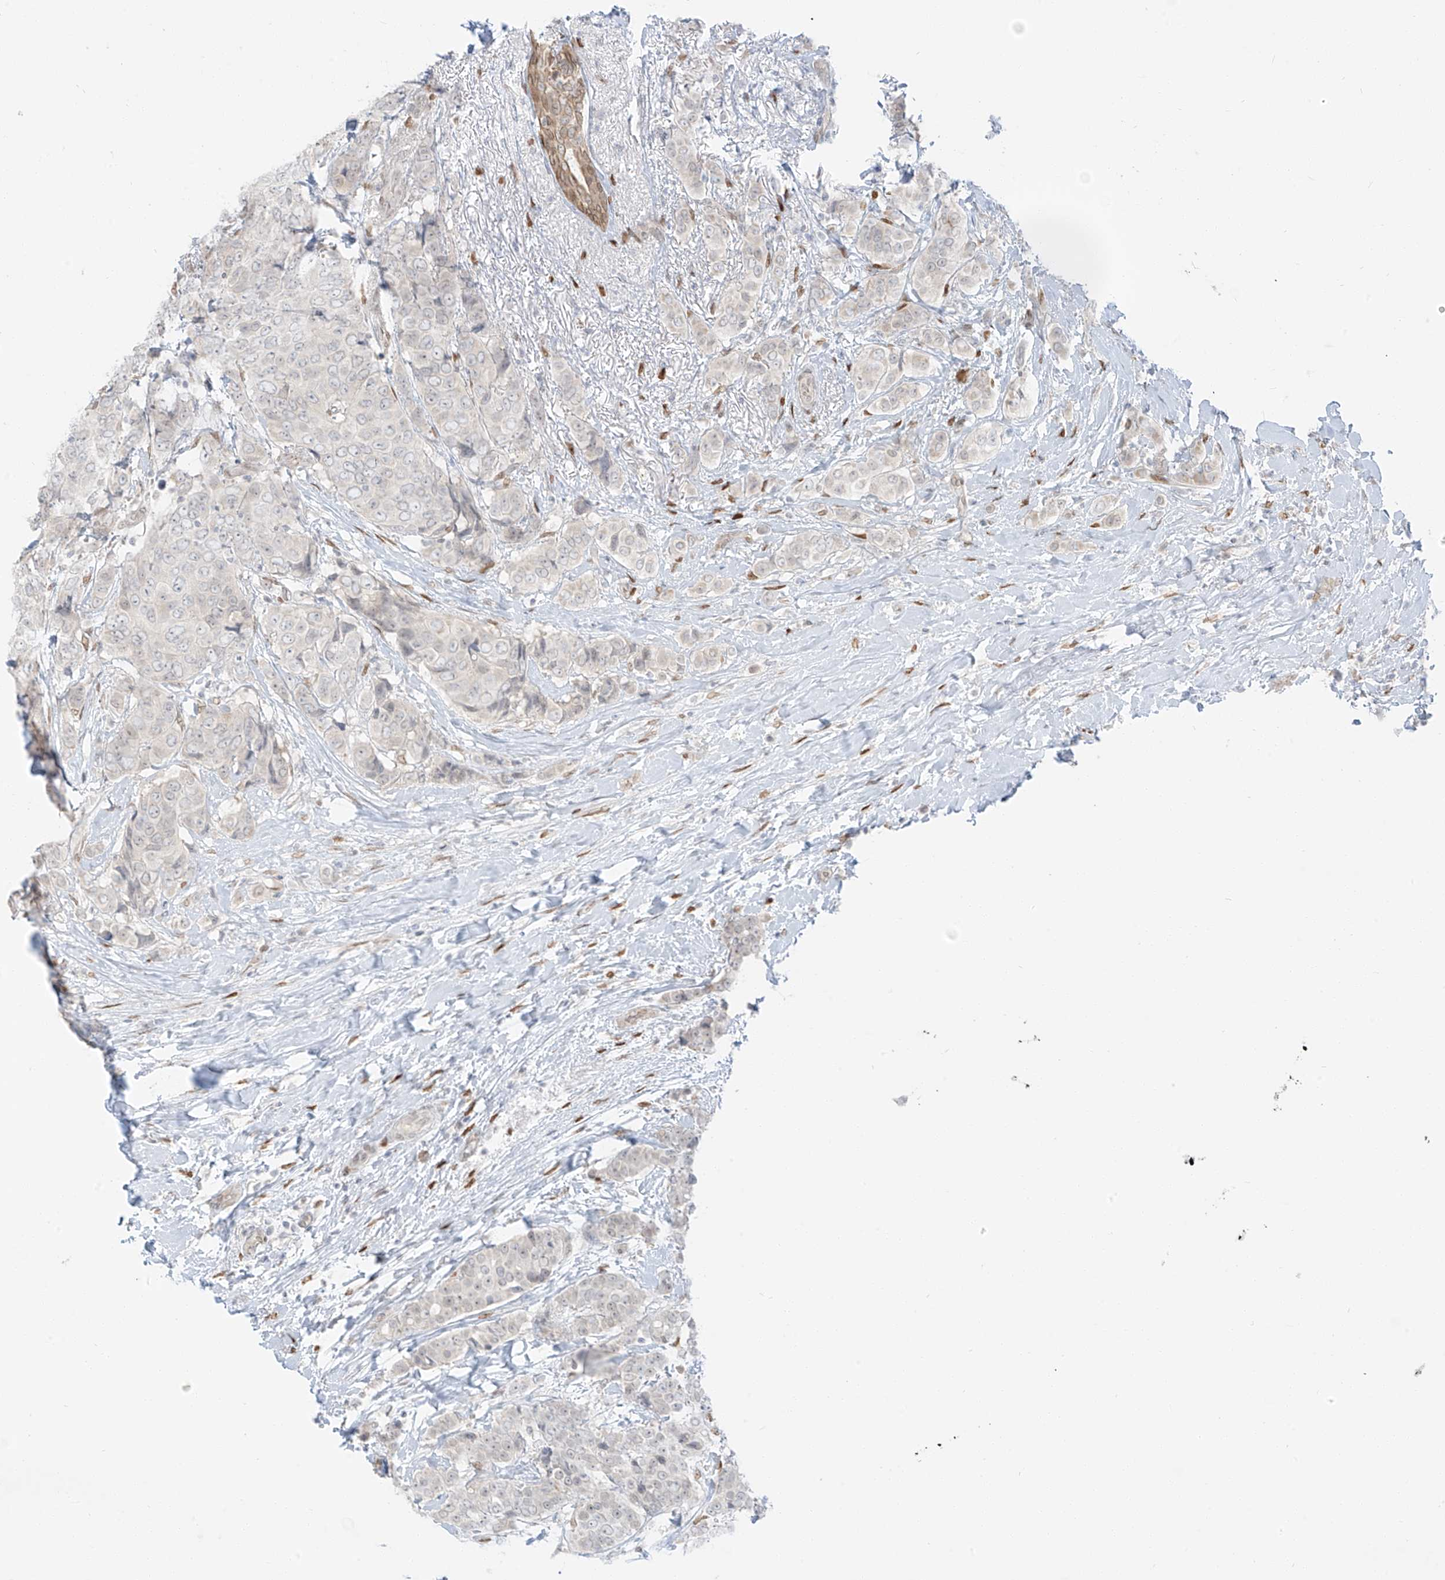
{"staining": {"intensity": "negative", "quantity": "none", "location": "none"}, "tissue": "breast cancer", "cell_type": "Tumor cells", "image_type": "cancer", "snomed": [{"axis": "morphology", "description": "Lobular carcinoma"}, {"axis": "topography", "description": "Breast"}], "caption": "Human breast cancer (lobular carcinoma) stained for a protein using IHC displays no expression in tumor cells.", "gene": "ZNF774", "patient": {"sex": "female", "age": 51}}